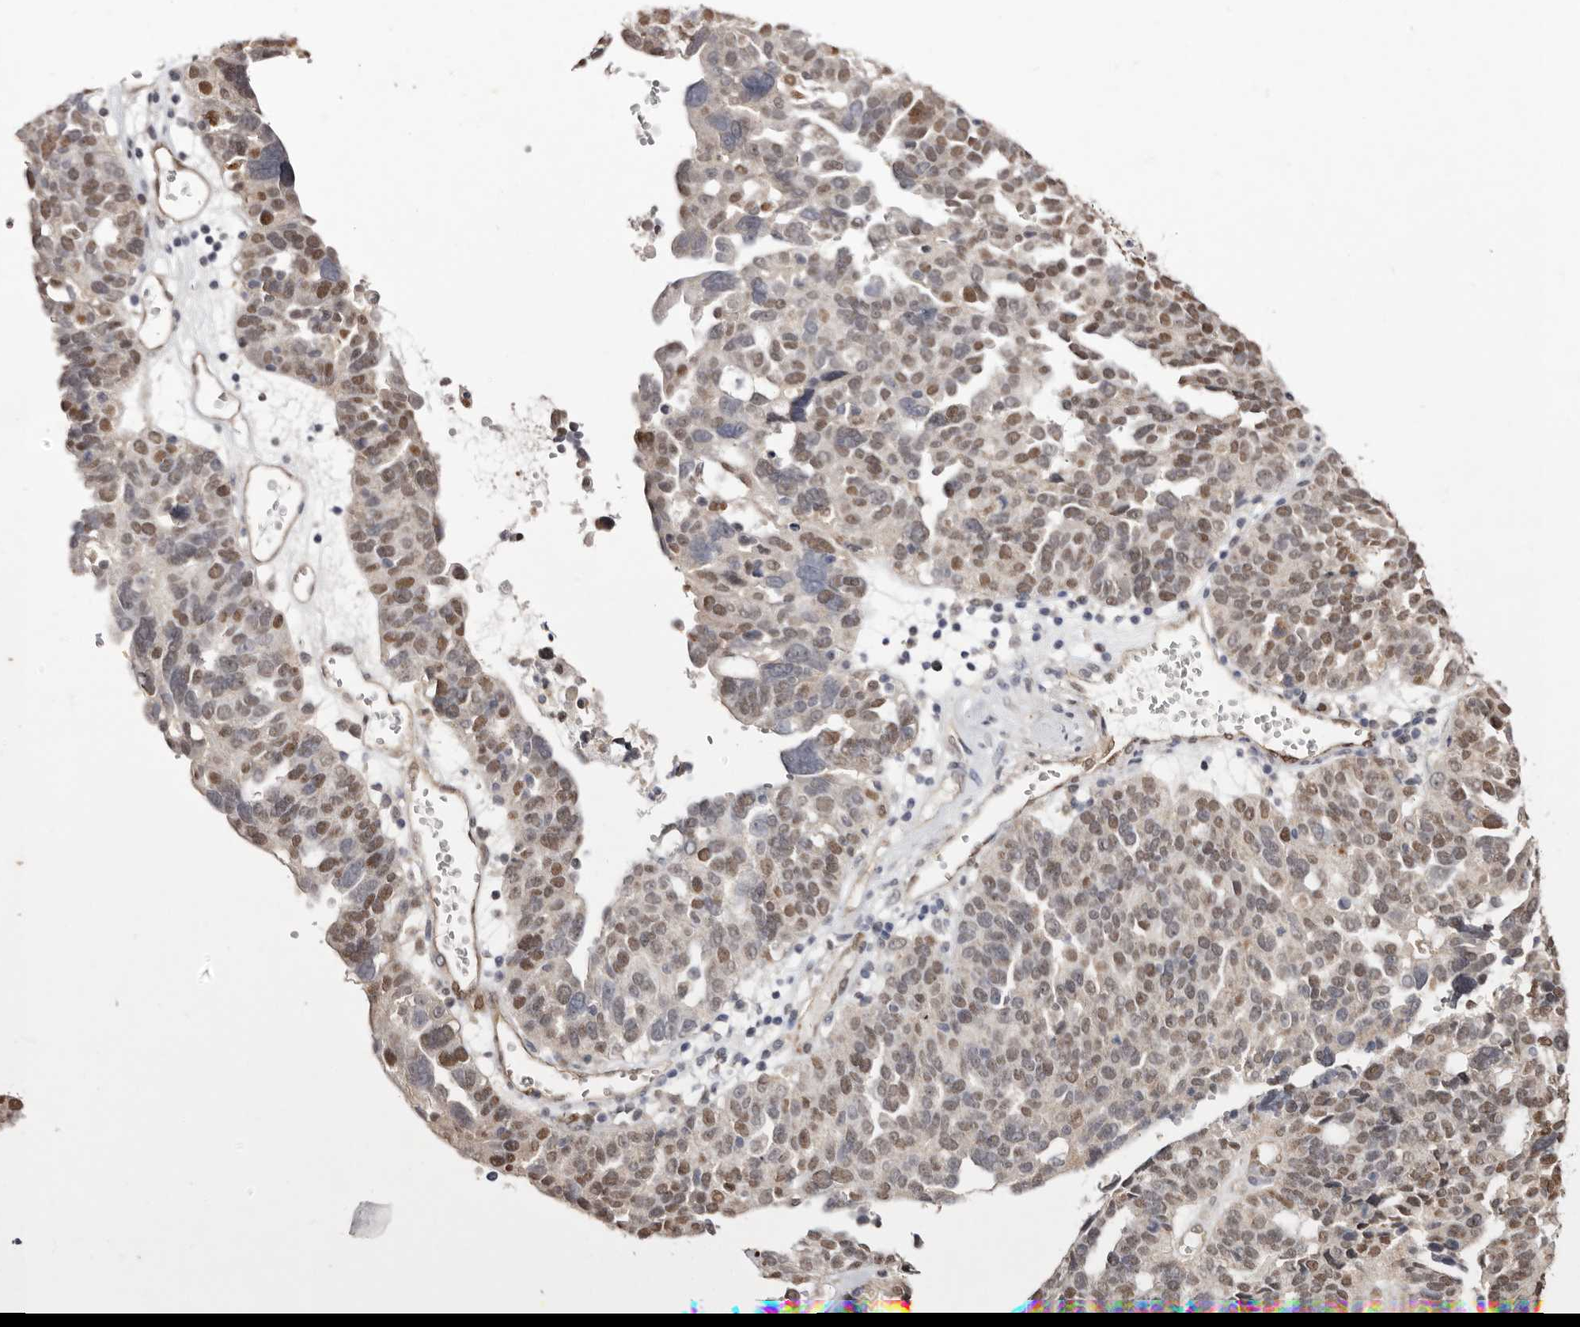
{"staining": {"intensity": "moderate", "quantity": "<25%", "location": "nuclear"}, "tissue": "ovarian cancer", "cell_type": "Tumor cells", "image_type": "cancer", "snomed": [{"axis": "morphology", "description": "Cystadenocarcinoma, serous, NOS"}, {"axis": "topography", "description": "Ovary"}], "caption": "This is a photomicrograph of immunohistochemistry (IHC) staining of ovarian serous cystadenocarcinoma, which shows moderate positivity in the nuclear of tumor cells.", "gene": "NOTCH1", "patient": {"sex": "female", "age": 59}}